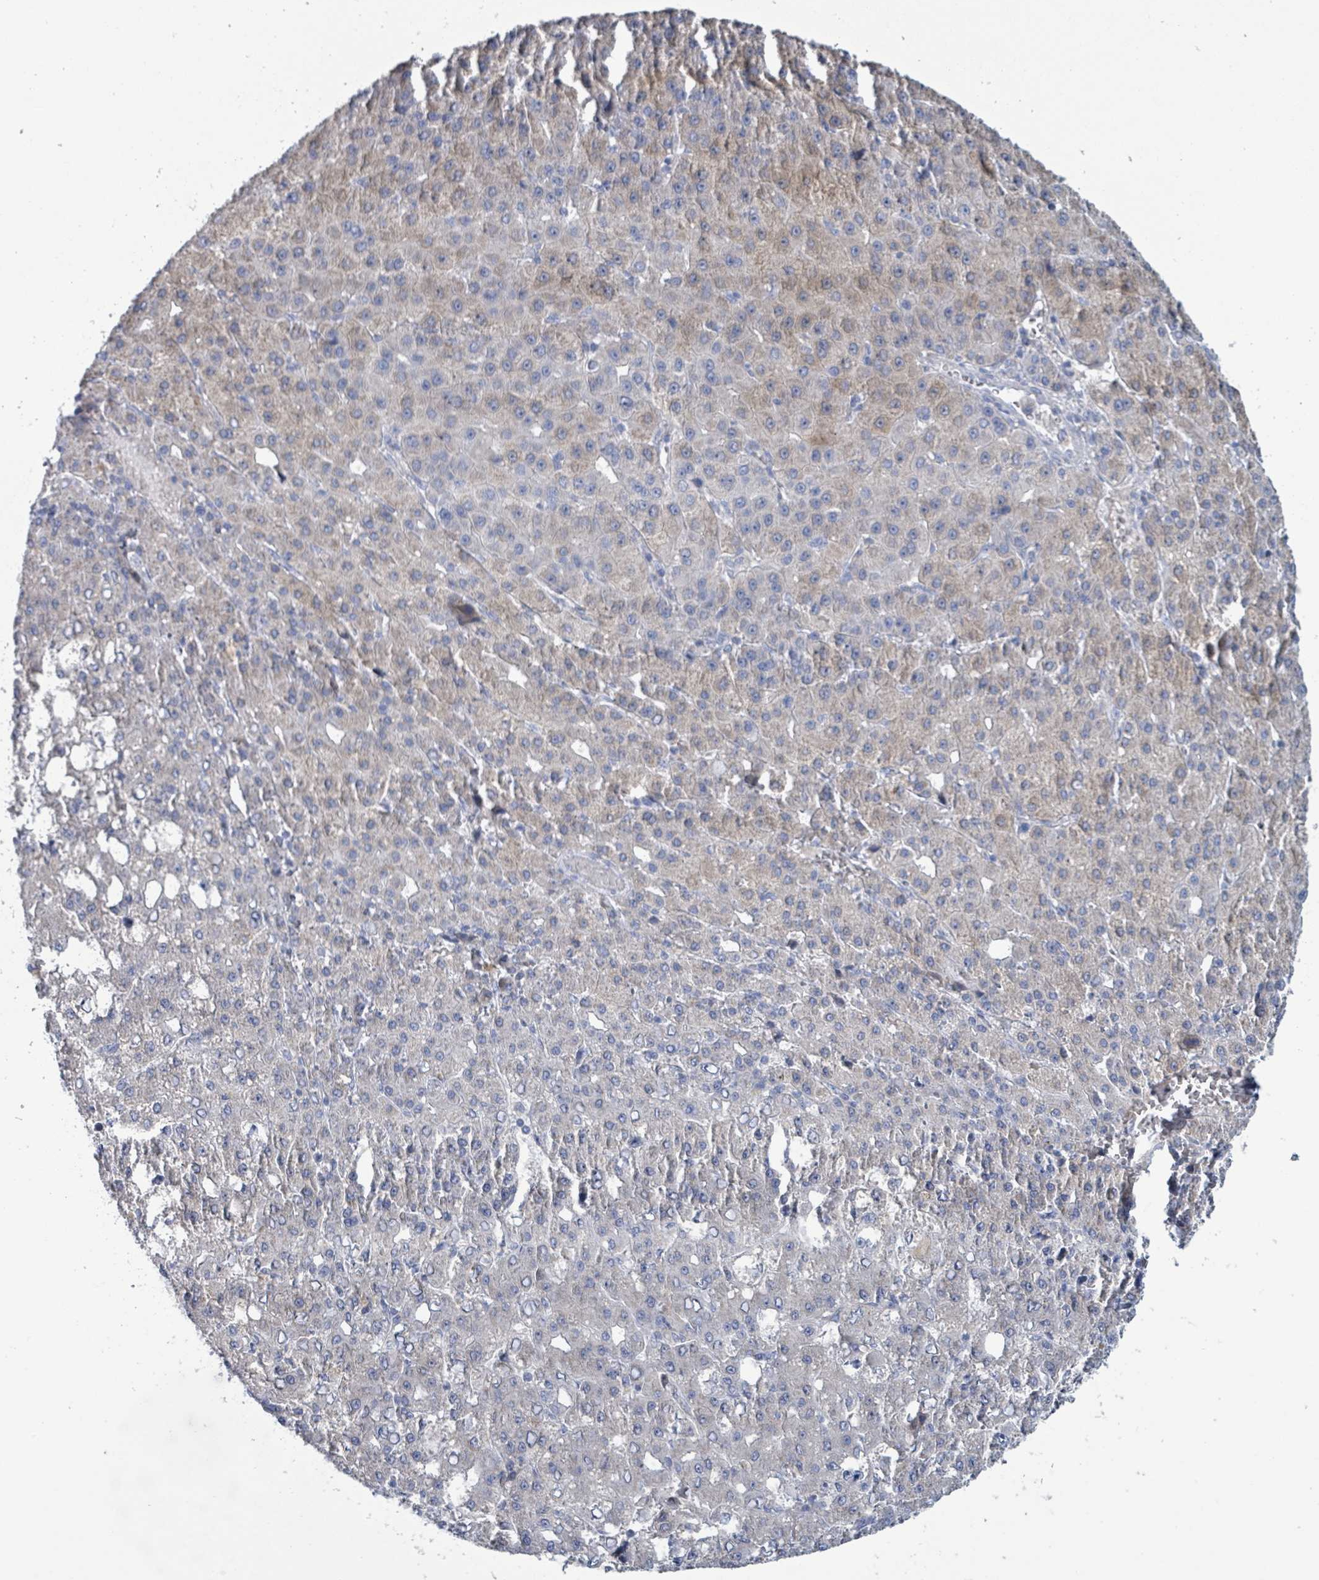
{"staining": {"intensity": "weak", "quantity": "<25%", "location": "cytoplasmic/membranous"}, "tissue": "liver cancer", "cell_type": "Tumor cells", "image_type": "cancer", "snomed": [{"axis": "morphology", "description": "Carcinoma, Hepatocellular, NOS"}, {"axis": "topography", "description": "Liver"}], "caption": "Histopathology image shows no protein staining in tumor cells of liver hepatocellular carcinoma tissue.", "gene": "AKR1C4", "patient": {"sex": "male", "age": 65}}